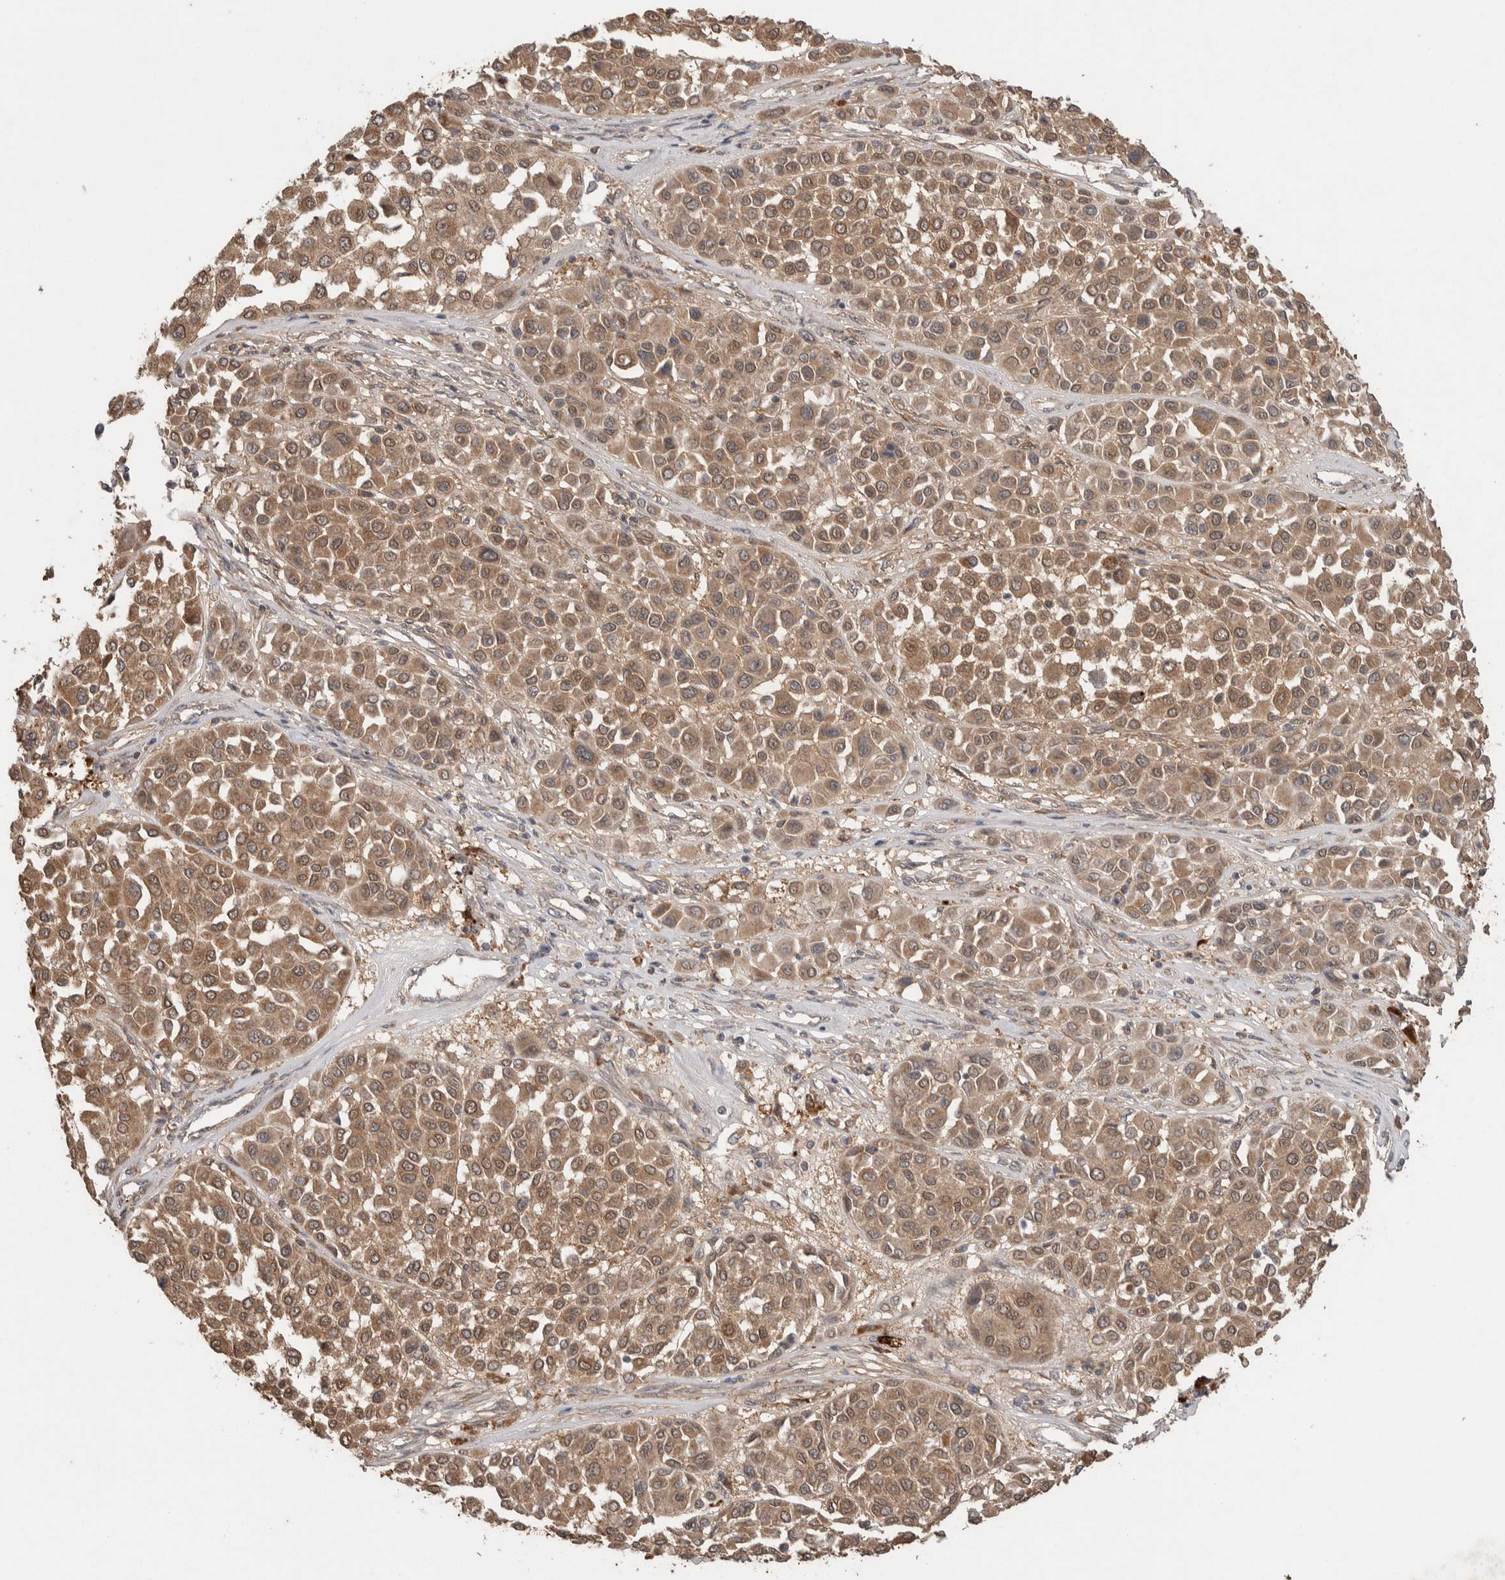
{"staining": {"intensity": "moderate", "quantity": ">75%", "location": "cytoplasmic/membranous,nuclear"}, "tissue": "melanoma", "cell_type": "Tumor cells", "image_type": "cancer", "snomed": [{"axis": "morphology", "description": "Malignant melanoma, Metastatic site"}, {"axis": "topography", "description": "Soft tissue"}], "caption": "Protein staining by IHC reveals moderate cytoplasmic/membranous and nuclear expression in approximately >75% of tumor cells in malignant melanoma (metastatic site).", "gene": "KCNJ5", "patient": {"sex": "male", "age": 41}}